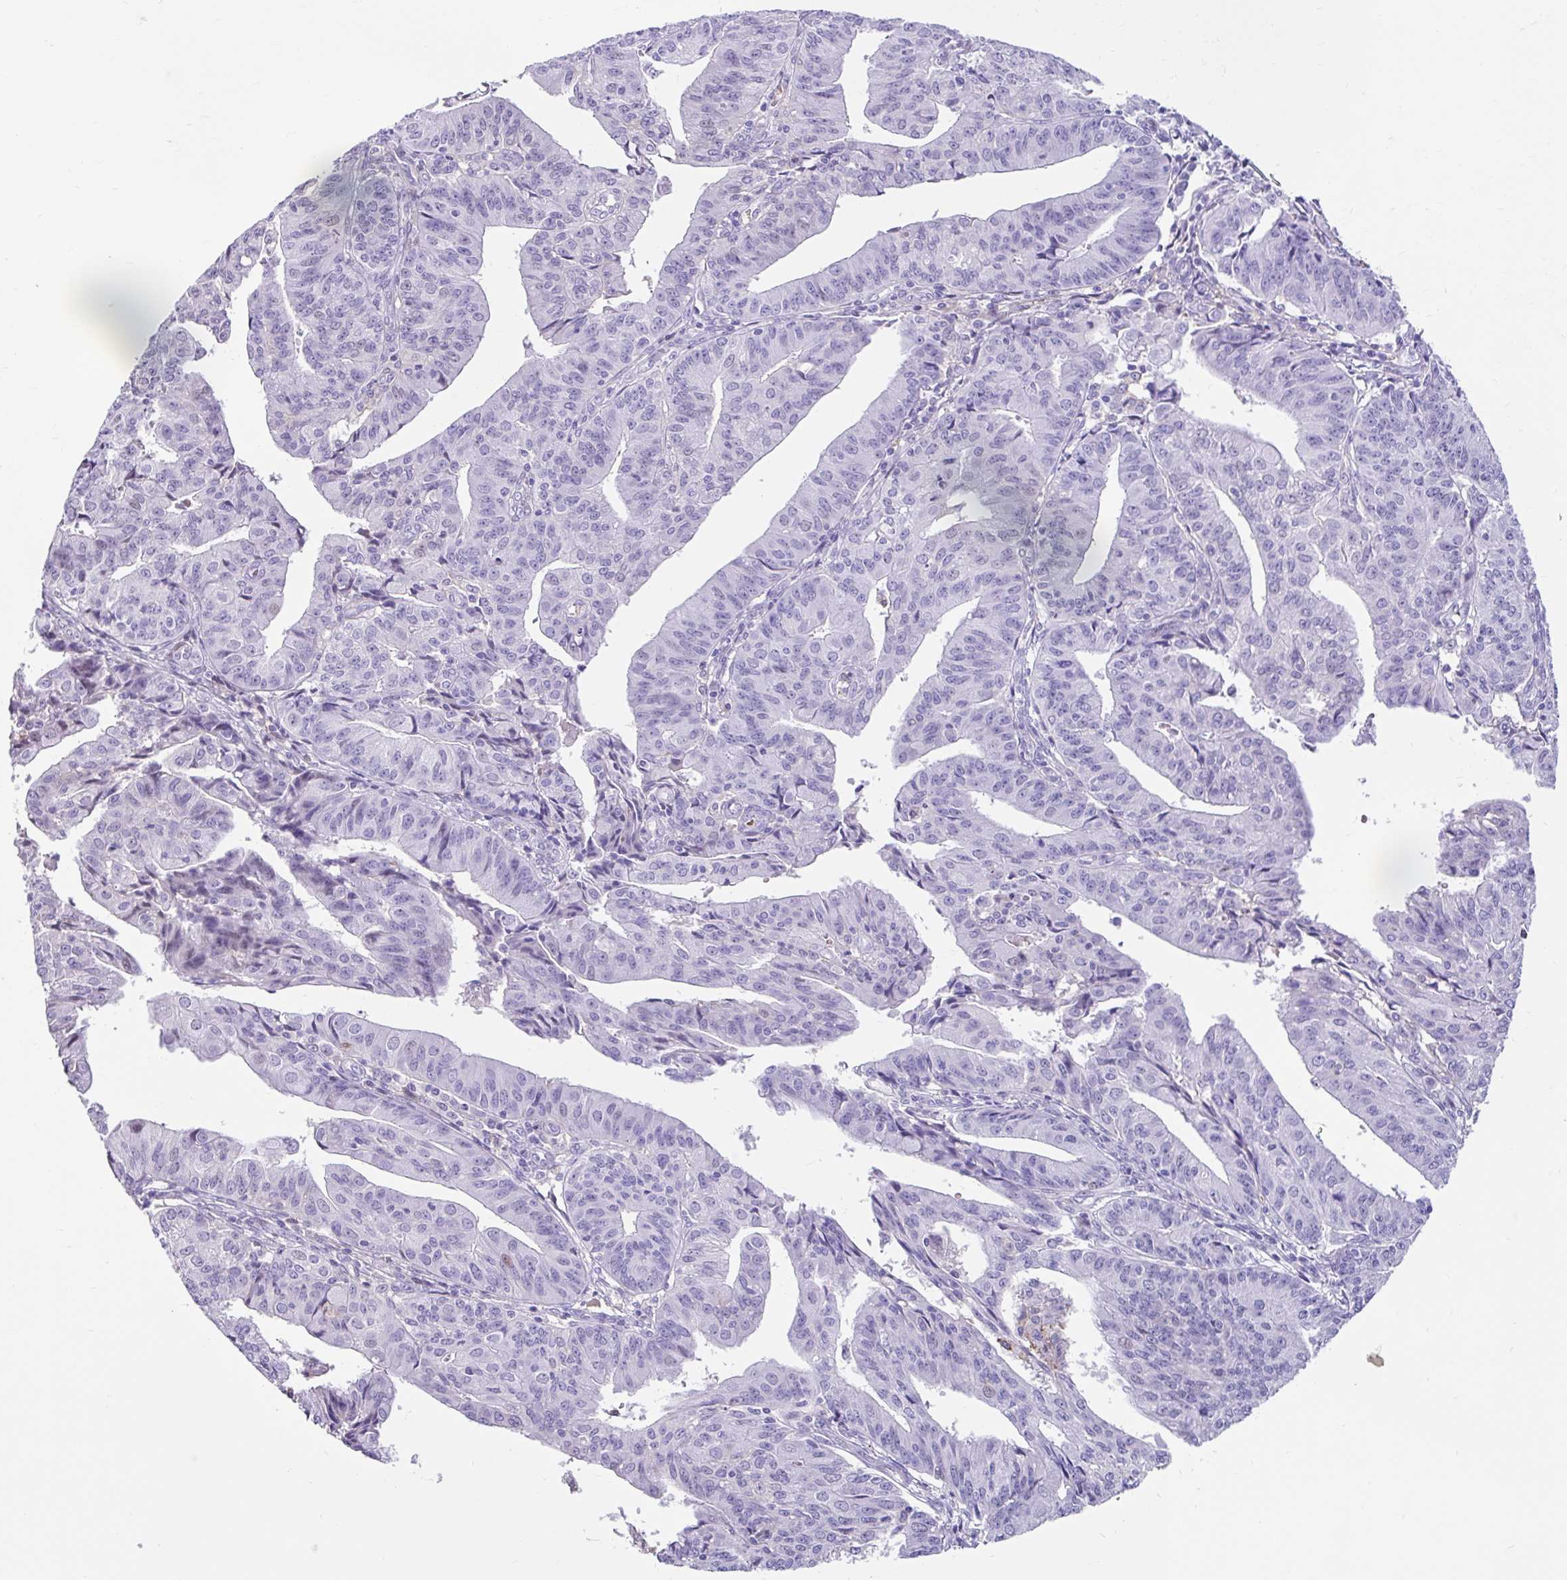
{"staining": {"intensity": "negative", "quantity": "none", "location": "none"}, "tissue": "endometrial cancer", "cell_type": "Tumor cells", "image_type": "cancer", "snomed": [{"axis": "morphology", "description": "Adenocarcinoma, NOS"}, {"axis": "topography", "description": "Endometrium"}], "caption": "High magnification brightfield microscopy of endometrial cancer stained with DAB (3,3'-diaminobenzidine) (brown) and counterstained with hematoxylin (blue): tumor cells show no significant expression.", "gene": "NHLH2", "patient": {"sex": "female", "age": 56}}